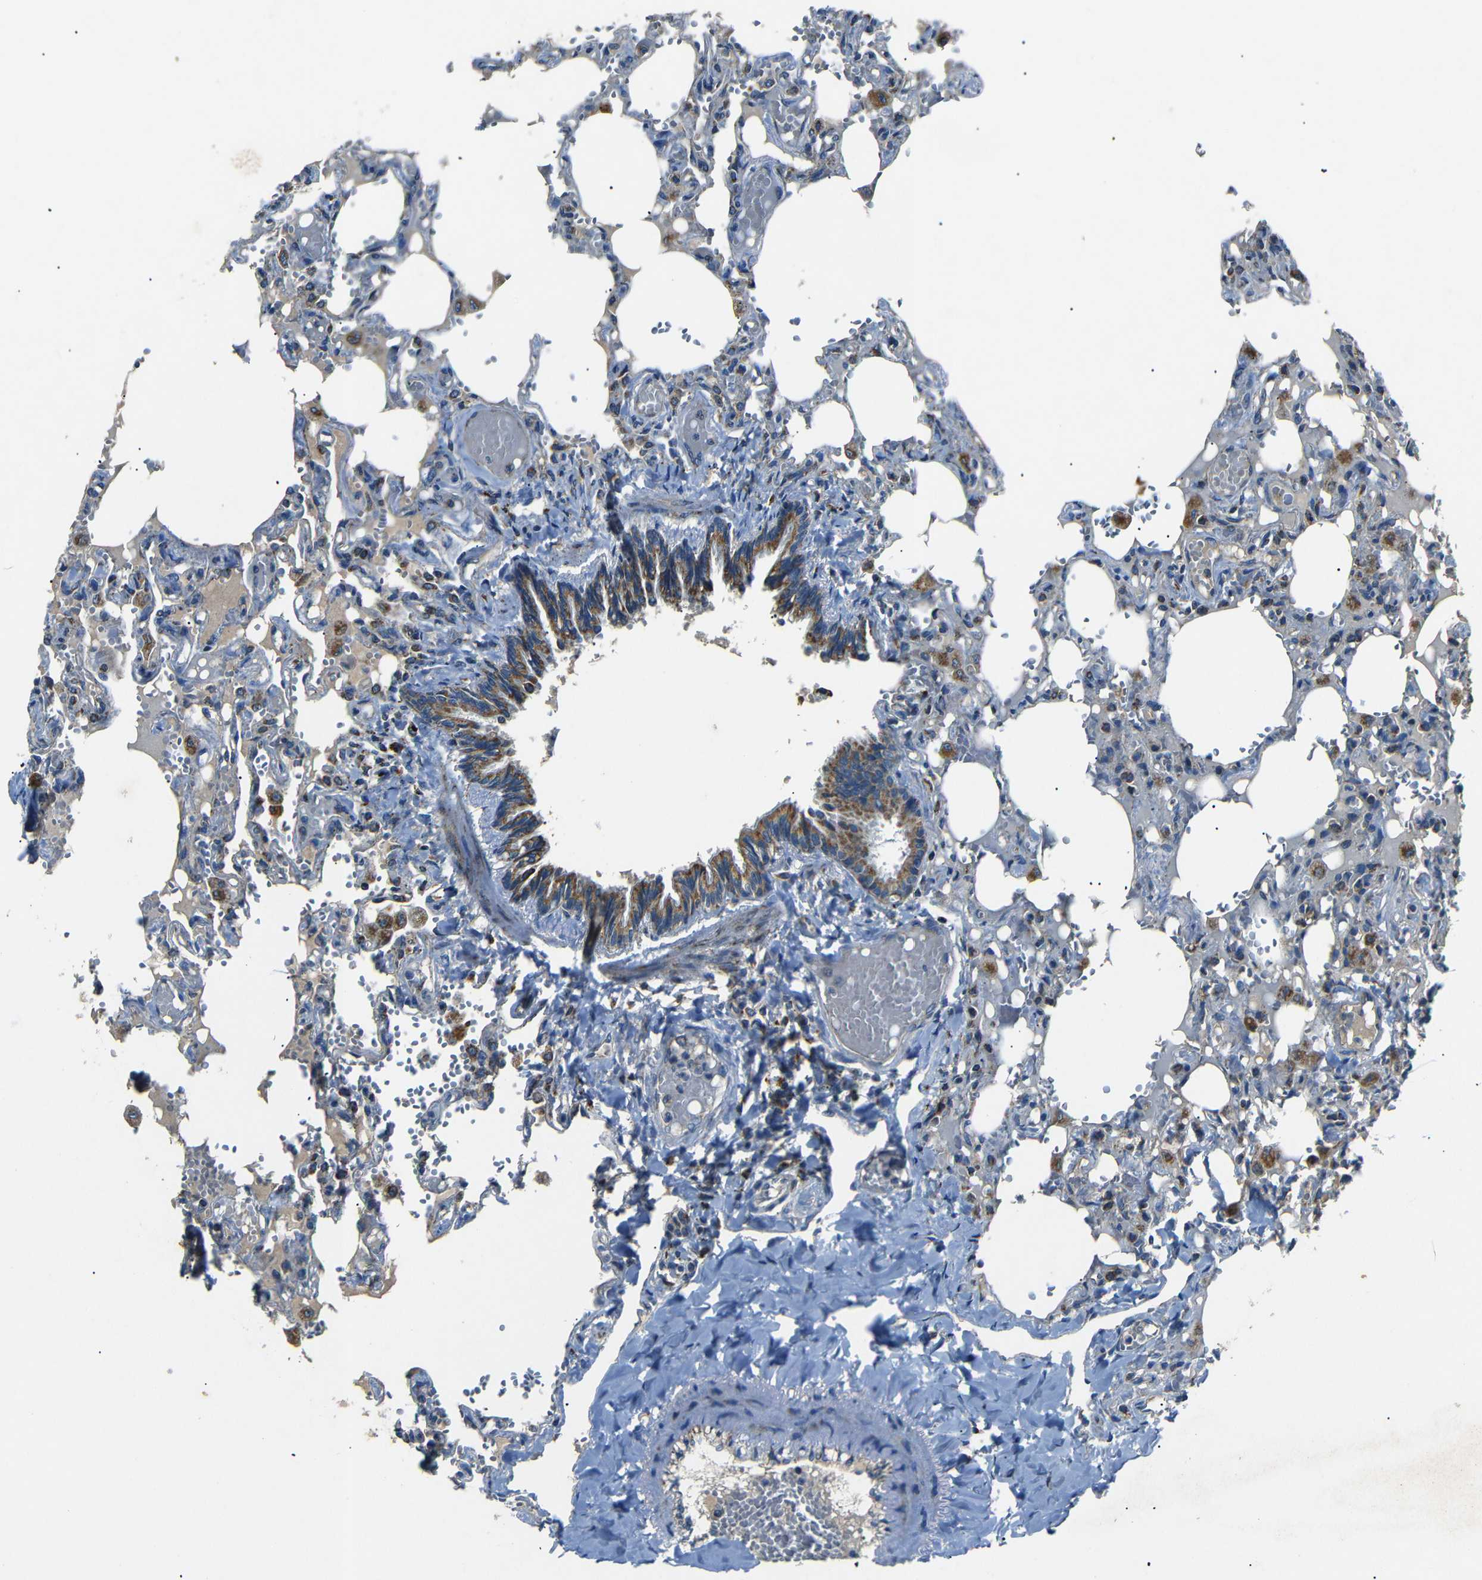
{"staining": {"intensity": "moderate", "quantity": "<25%", "location": "cytoplasmic/membranous"}, "tissue": "lung", "cell_type": "Alveolar cells", "image_type": "normal", "snomed": [{"axis": "morphology", "description": "Normal tissue, NOS"}, {"axis": "topography", "description": "Lung"}], "caption": "A photomicrograph of human lung stained for a protein demonstrates moderate cytoplasmic/membranous brown staining in alveolar cells. (DAB (3,3'-diaminobenzidine) IHC, brown staining for protein, blue staining for nuclei).", "gene": "NETO2", "patient": {"sex": "male", "age": 21}}